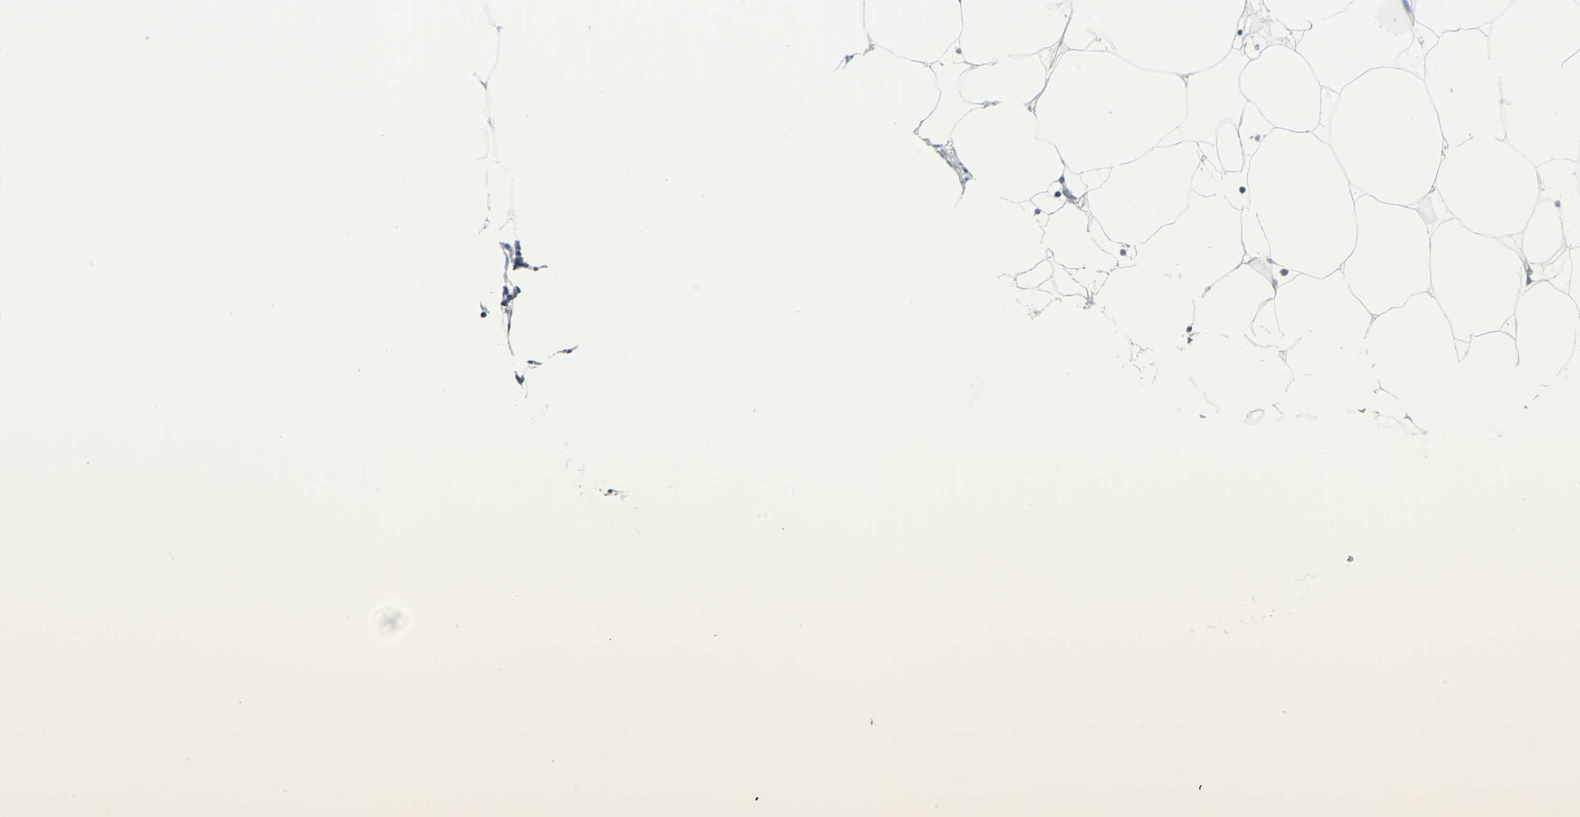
{"staining": {"intensity": "moderate", "quantity": "<25%", "location": "nuclear"}, "tissue": "adipose tissue", "cell_type": "Adipocytes", "image_type": "normal", "snomed": [{"axis": "morphology", "description": "Normal tissue, NOS"}, {"axis": "morphology", "description": "Duct carcinoma"}, {"axis": "topography", "description": "Breast"}, {"axis": "topography", "description": "Adipose tissue"}], "caption": "Adipose tissue stained with a brown dye demonstrates moderate nuclear positive expression in approximately <25% of adipocytes.", "gene": "MEIS2", "patient": {"sex": "female", "age": 37}}